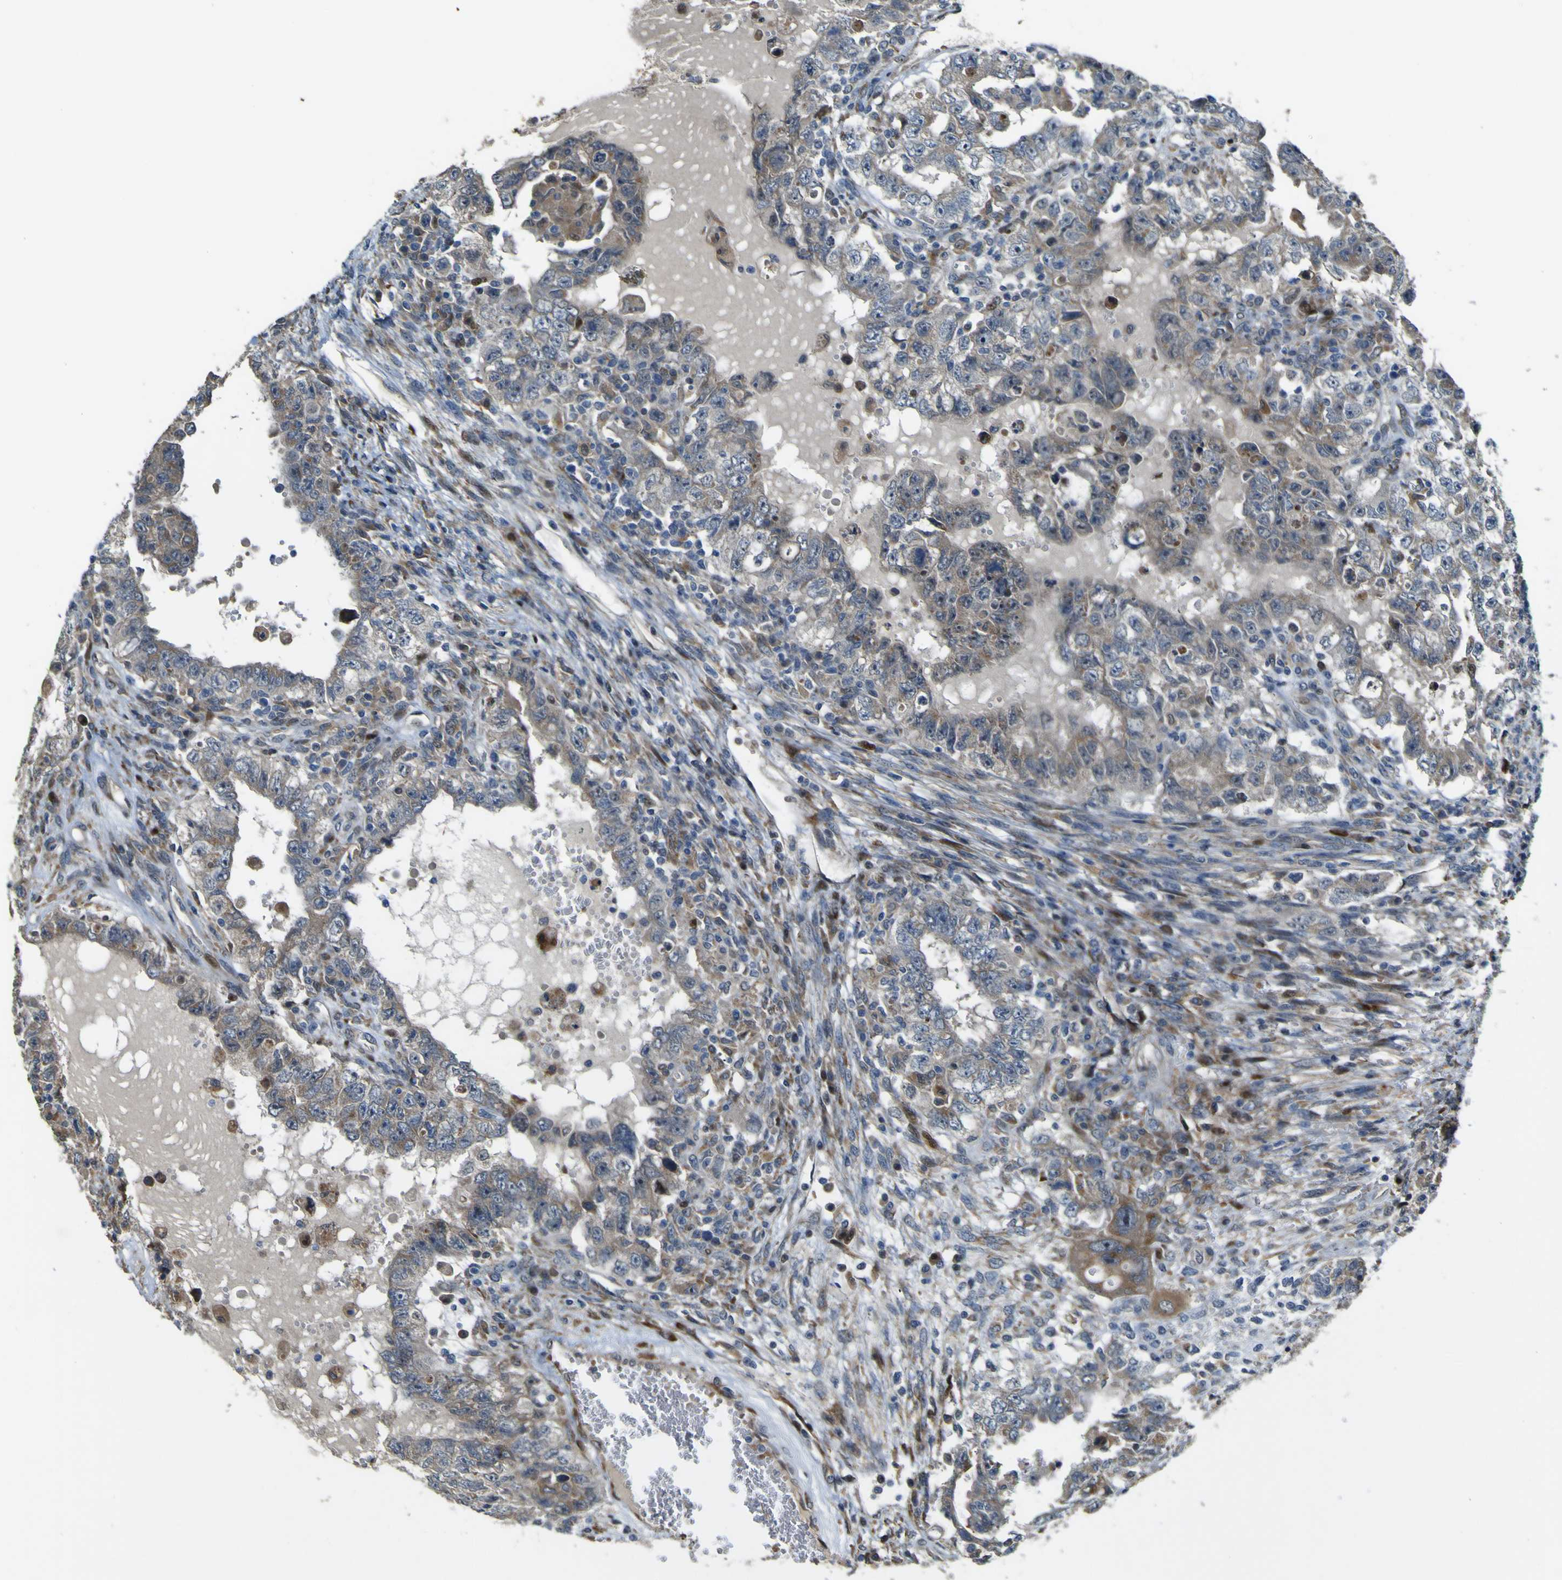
{"staining": {"intensity": "weak", "quantity": "25%-75%", "location": "cytoplasmic/membranous"}, "tissue": "testis cancer", "cell_type": "Tumor cells", "image_type": "cancer", "snomed": [{"axis": "morphology", "description": "Carcinoma, Embryonal, NOS"}, {"axis": "topography", "description": "Testis"}], "caption": "A micrograph of human testis embryonal carcinoma stained for a protein exhibits weak cytoplasmic/membranous brown staining in tumor cells.", "gene": "LBHD1", "patient": {"sex": "male", "age": 26}}